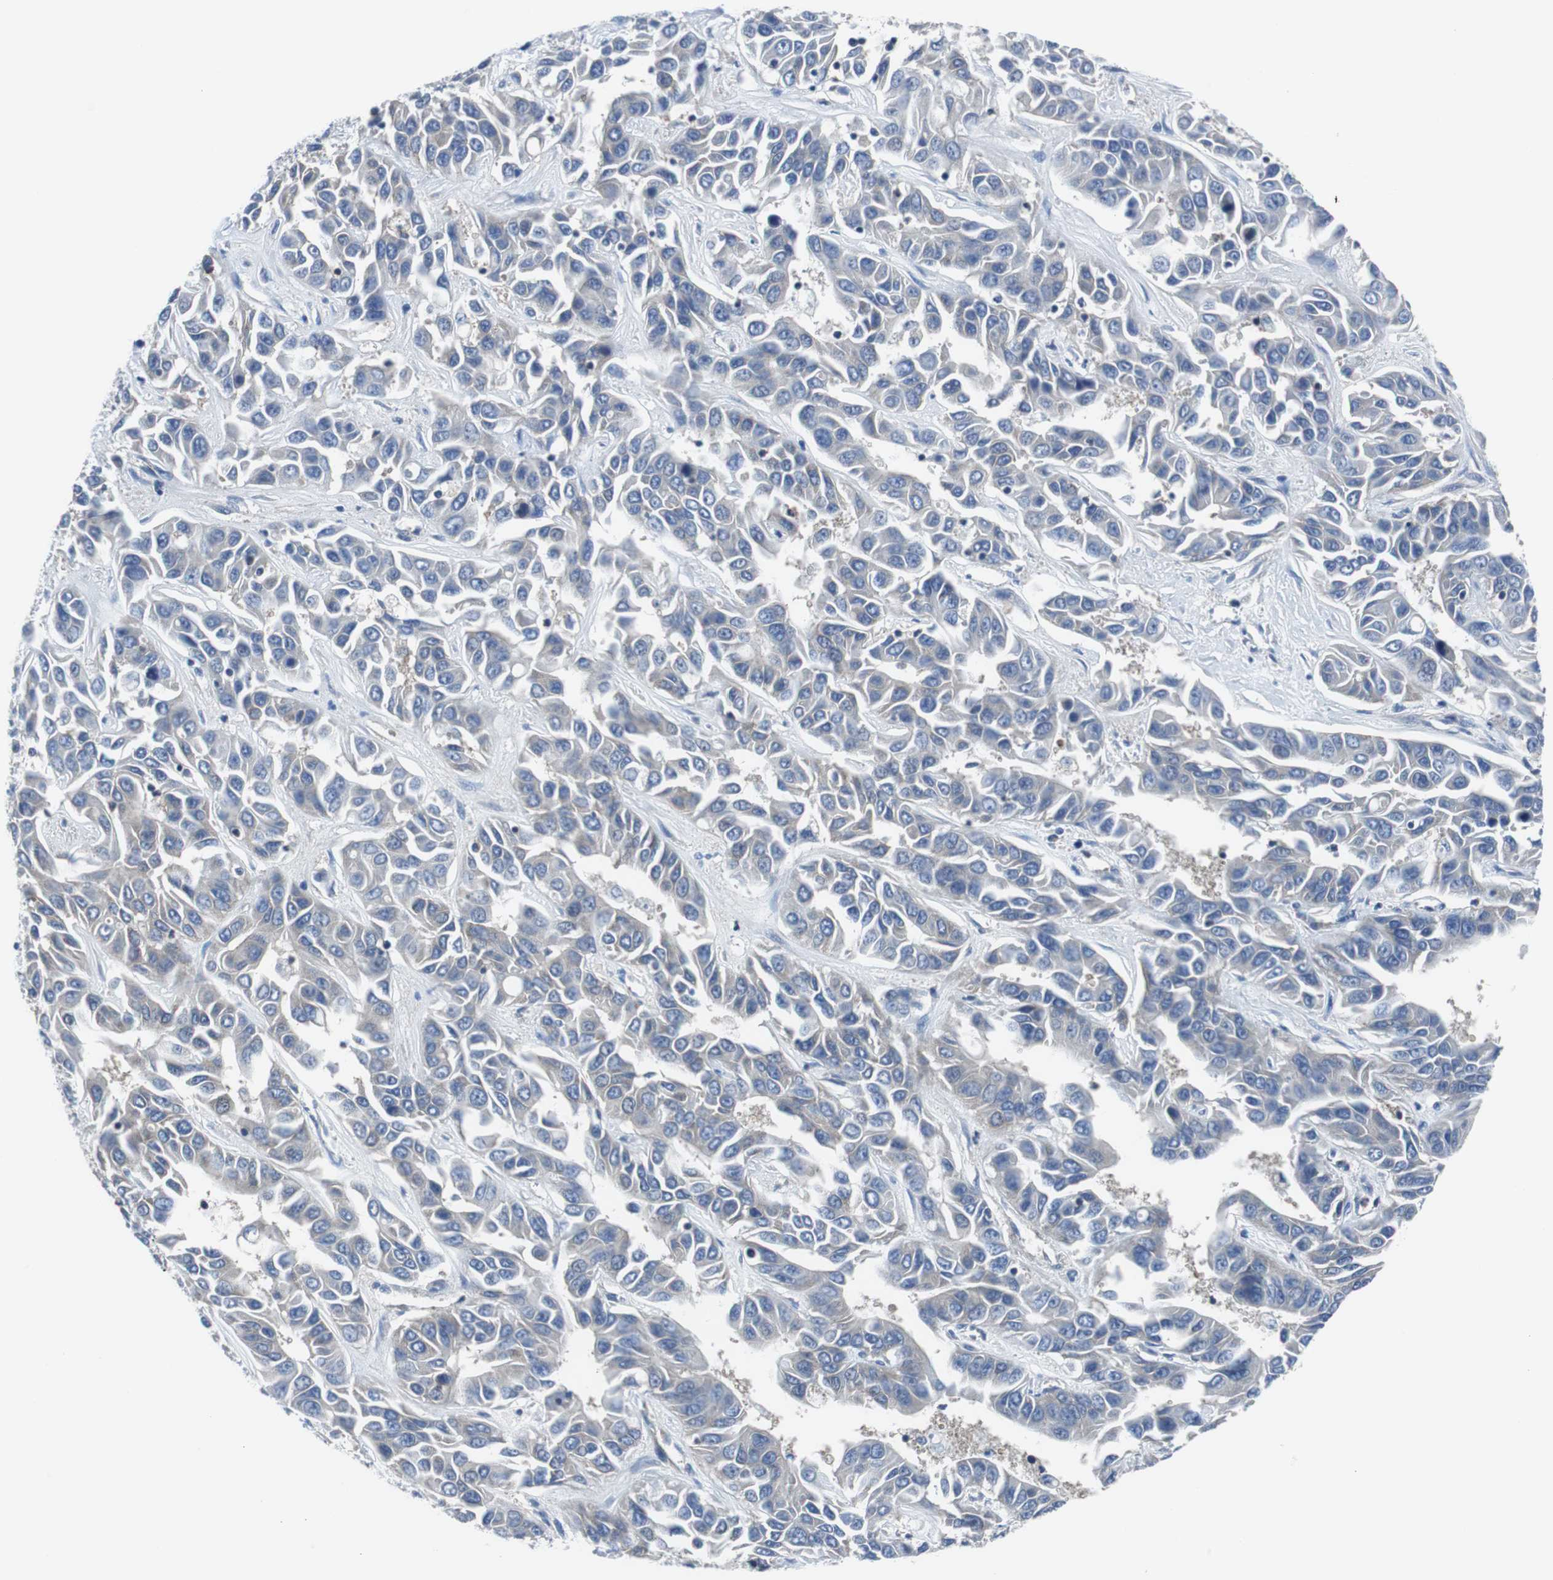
{"staining": {"intensity": "weak", "quantity": "25%-75%", "location": "cytoplasmic/membranous"}, "tissue": "liver cancer", "cell_type": "Tumor cells", "image_type": "cancer", "snomed": [{"axis": "morphology", "description": "Cholangiocarcinoma"}, {"axis": "topography", "description": "Liver"}], "caption": "Immunohistochemical staining of liver cancer reveals weak cytoplasmic/membranous protein expression in about 25%-75% of tumor cells.", "gene": "BRAF", "patient": {"sex": "female", "age": 52}}